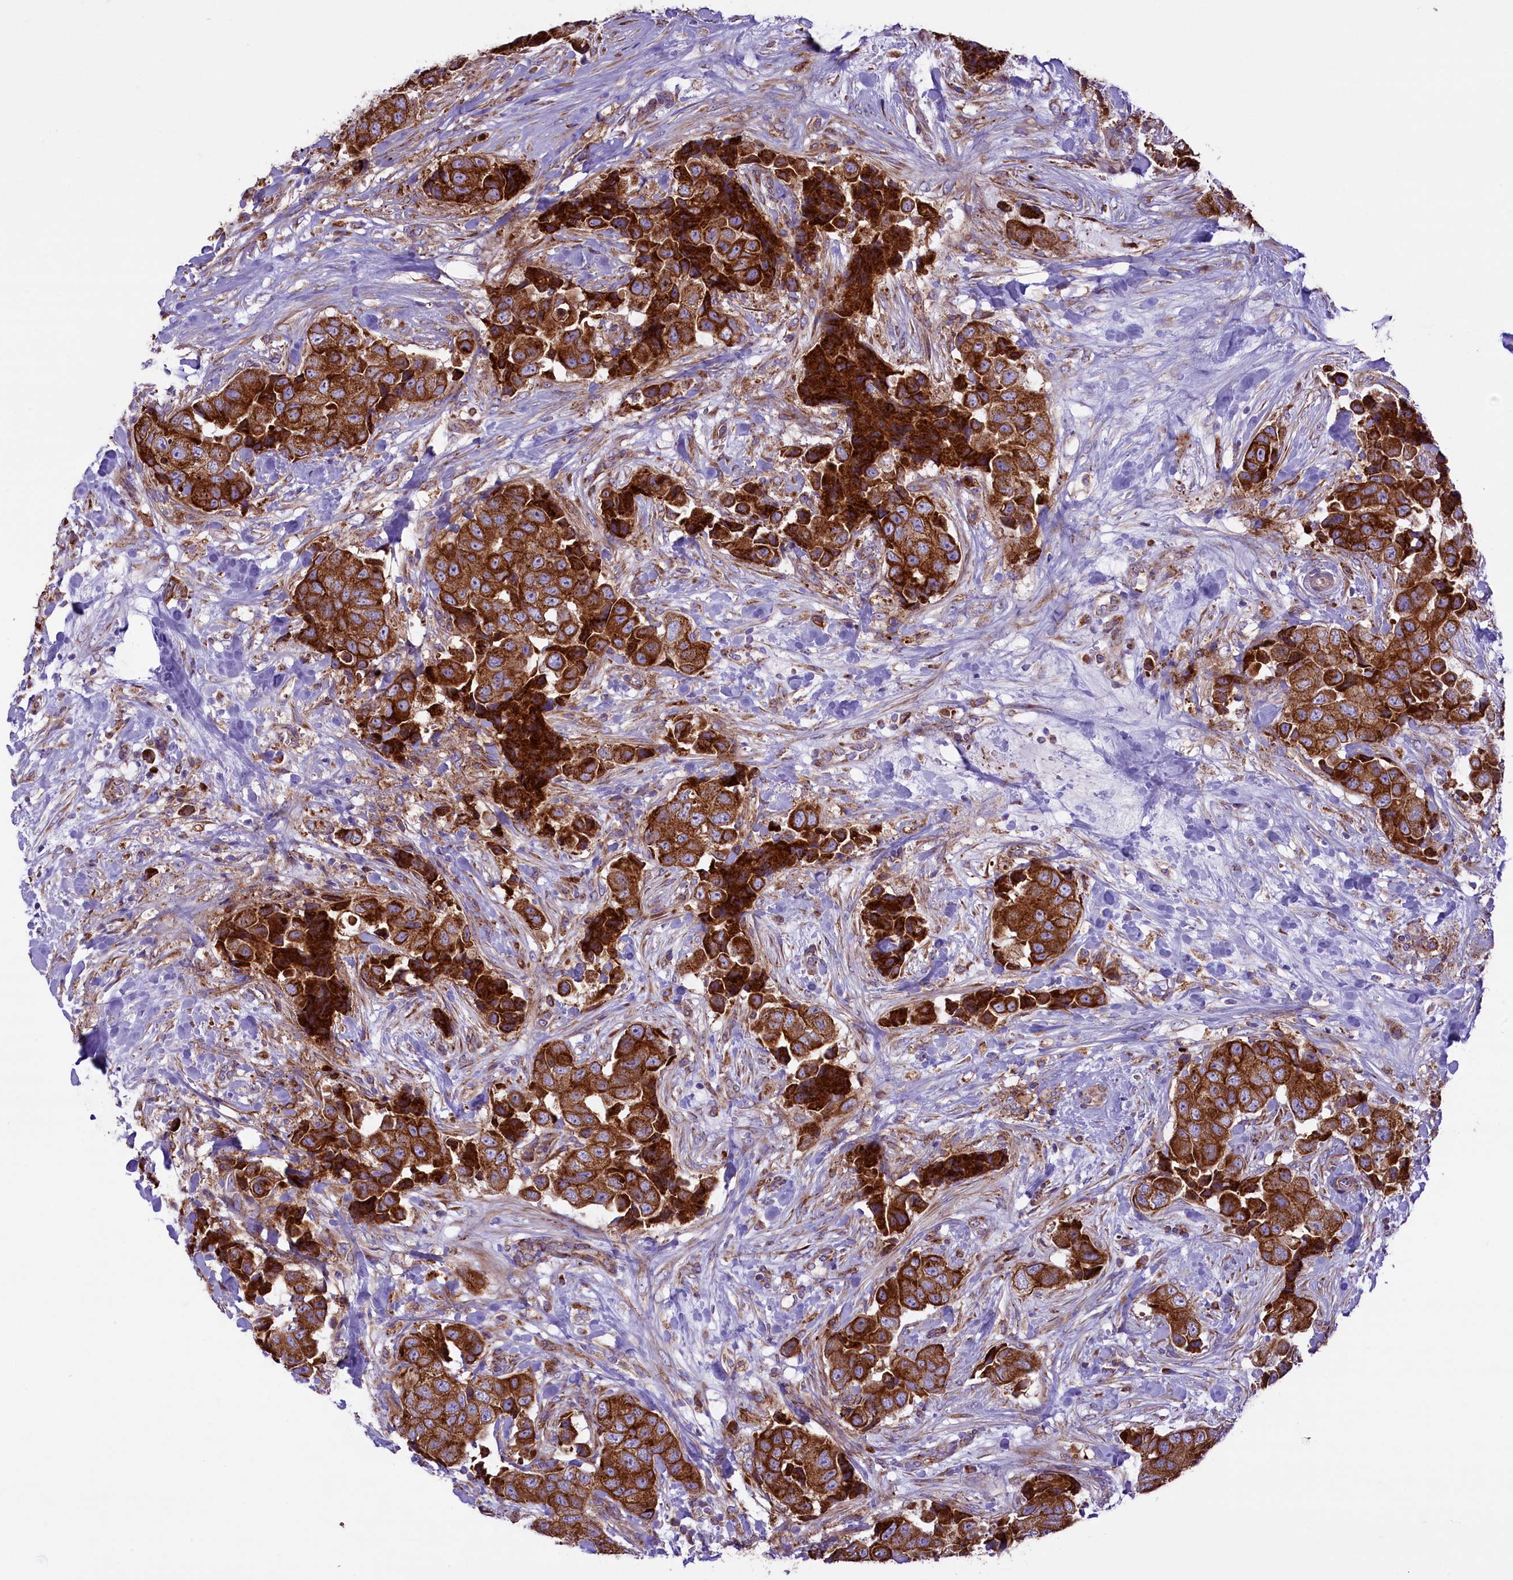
{"staining": {"intensity": "strong", "quantity": ">75%", "location": "cytoplasmic/membranous"}, "tissue": "breast cancer", "cell_type": "Tumor cells", "image_type": "cancer", "snomed": [{"axis": "morphology", "description": "Normal tissue, NOS"}, {"axis": "morphology", "description": "Duct carcinoma"}, {"axis": "topography", "description": "Breast"}], "caption": "Breast cancer was stained to show a protein in brown. There is high levels of strong cytoplasmic/membranous positivity in about >75% of tumor cells. The staining was performed using DAB, with brown indicating positive protein expression. Nuclei are stained blue with hematoxylin.", "gene": "PTPRU", "patient": {"sex": "female", "age": 62}}